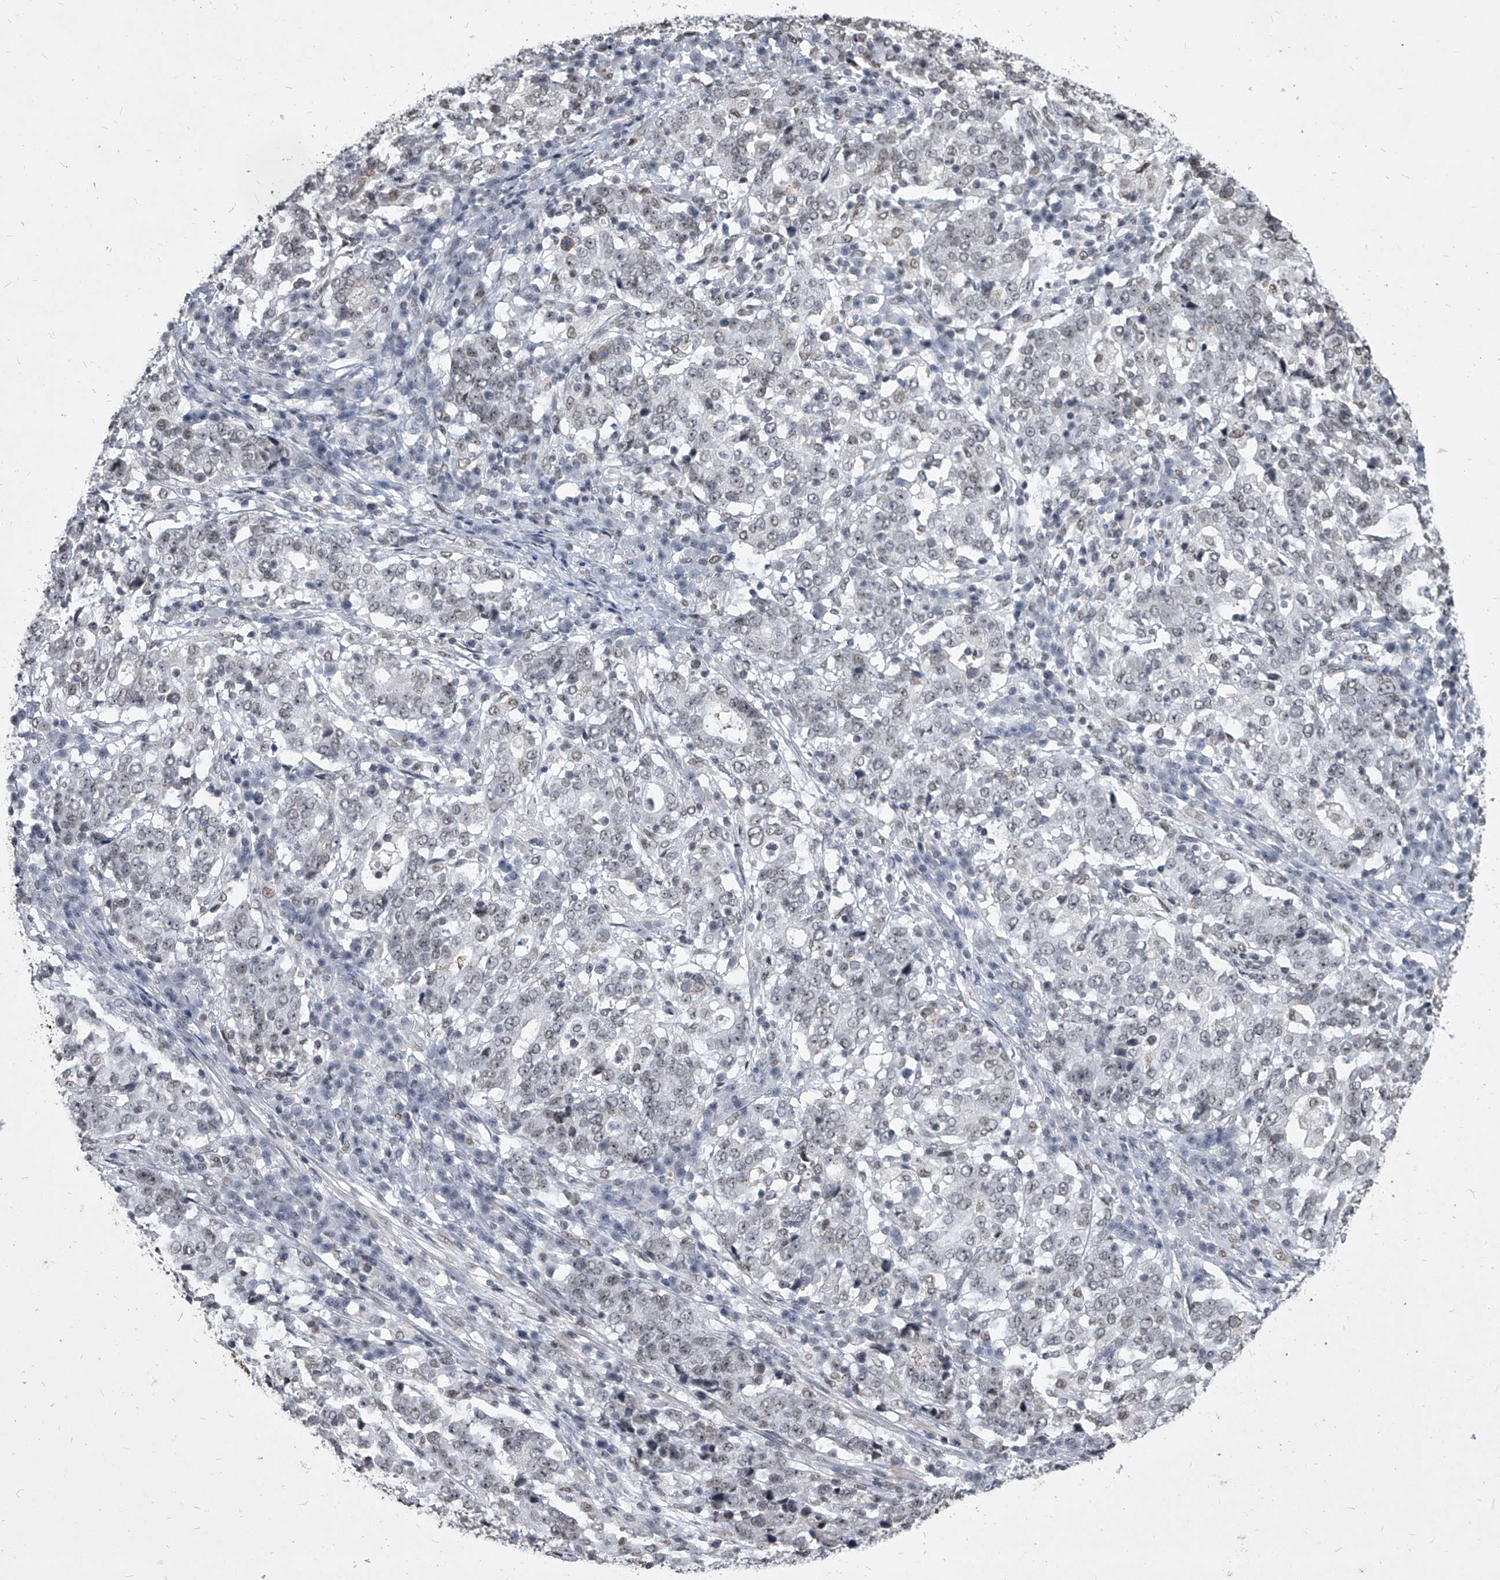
{"staining": {"intensity": "negative", "quantity": "none", "location": "none"}, "tissue": "stomach cancer", "cell_type": "Tumor cells", "image_type": "cancer", "snomed": [{"axis": "morphology", "description": "Adenocarcinoma, NOS"}, {"axis": "topography", "description": "Stomach"}], "caption": "Micrograph shows no protein staining in tumor cells of adenocarcinoma (stomach) tissue.", "gene": "PPIL4", "patient": {"sex": "male", "age": 59}}